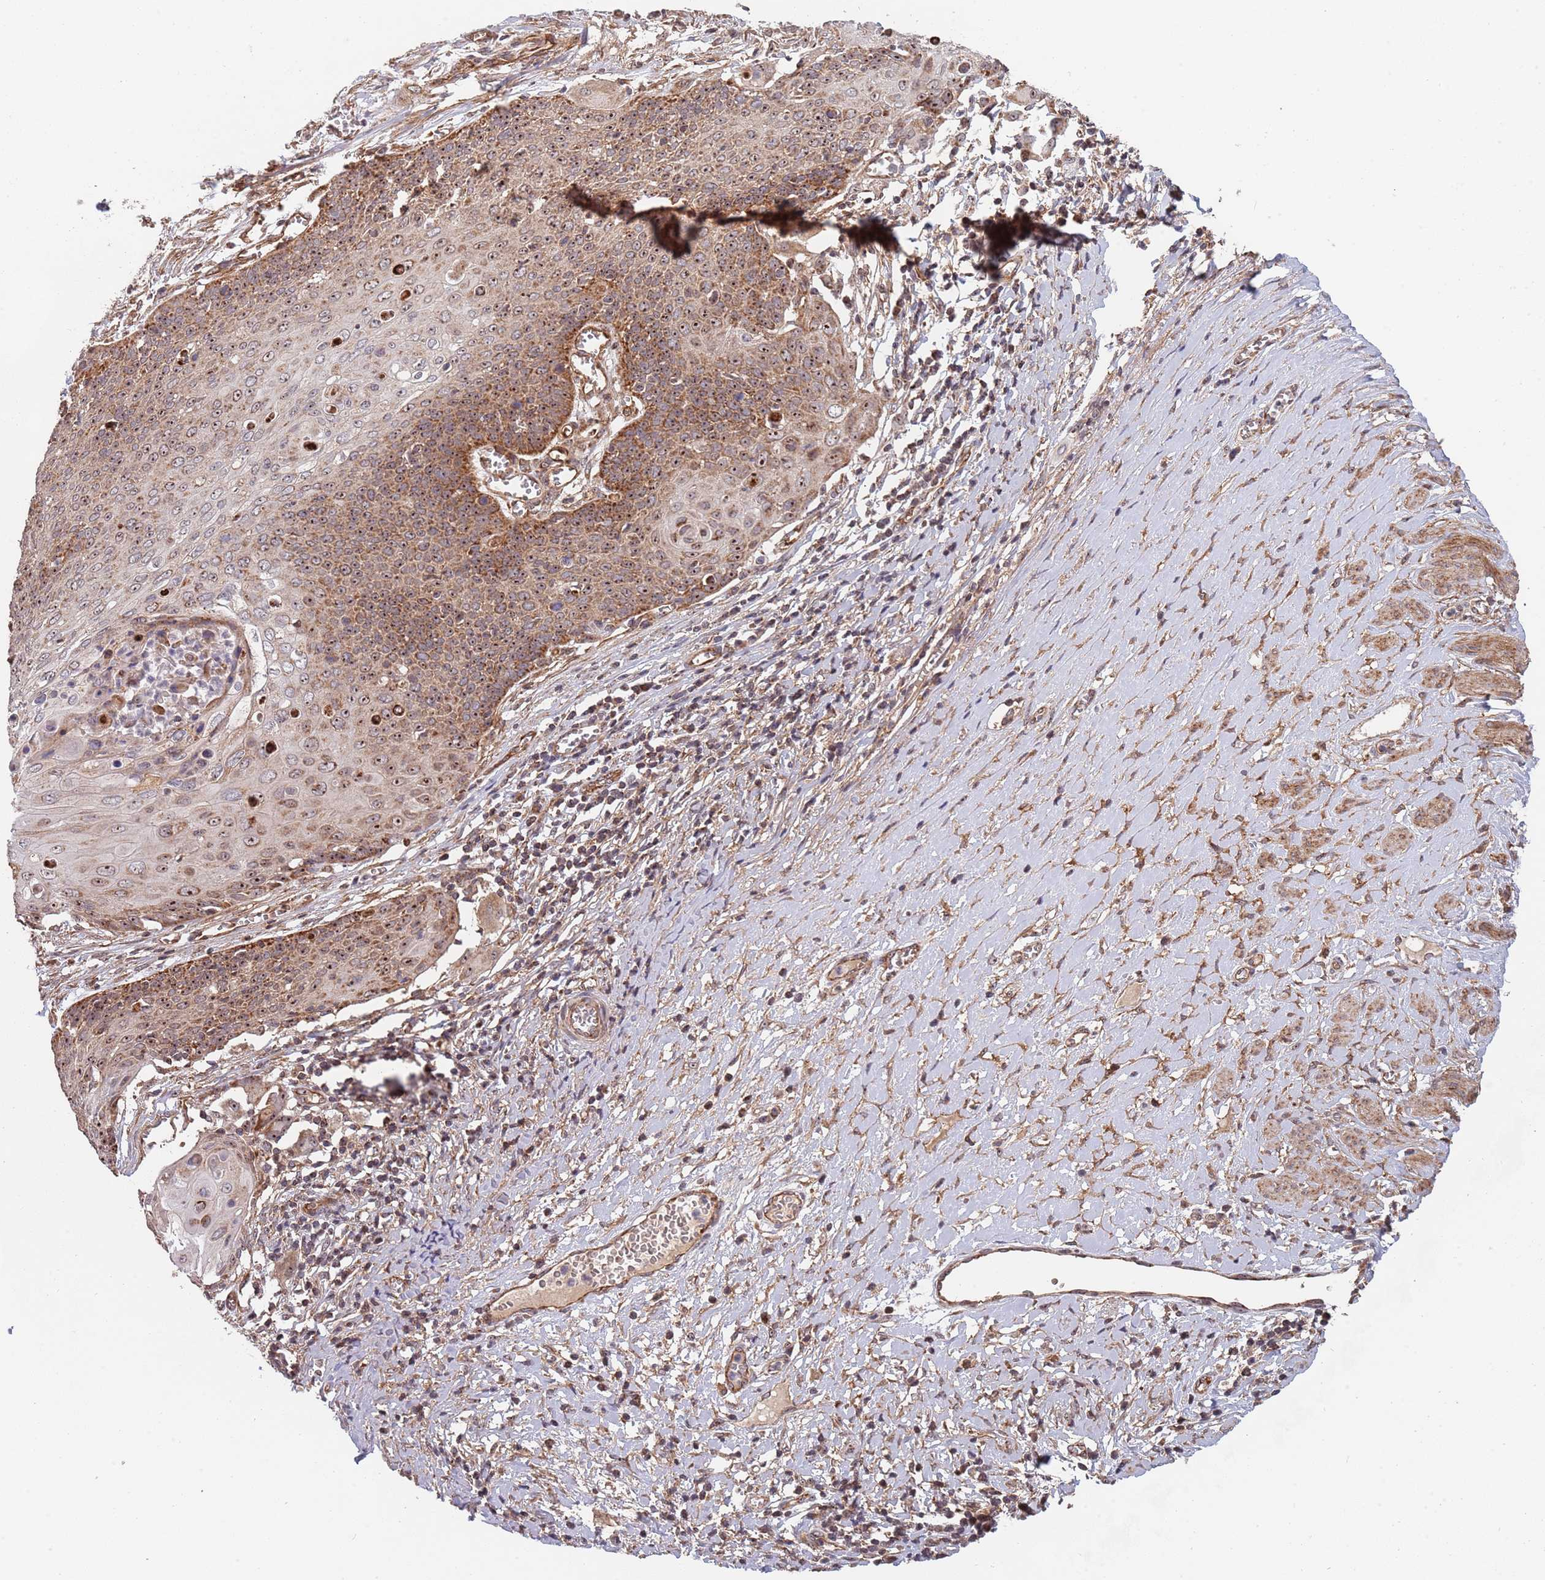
{"staining": {"intensity": "moderate", "quantity": ">75%", "location": "cytoplasmic/membranous,nuclear"}, "tissue": "cervical cancer", "cell_type": "Tumor cells", "image_type": "cancer", "snomed": [{"axis": "morphology", "description": "Squamous cell carcinoma, NOS"}, {"axis": "topography", "description": "Cervix"}], "caption": "DAB (3,3'-diaminobenzidine) immunohistochemical staining of cervical squamous cell carcinoma displays moderate cytoplasmic/membranous and nuclear protein positivity in about >75% of tumor cells. (Stains: DAB in brown, nuclei in blue, Microscopy: brightfield microscopy at high magnification).", "gene": "DCHS1", "patient": {"sex": "female", "age": 39}}